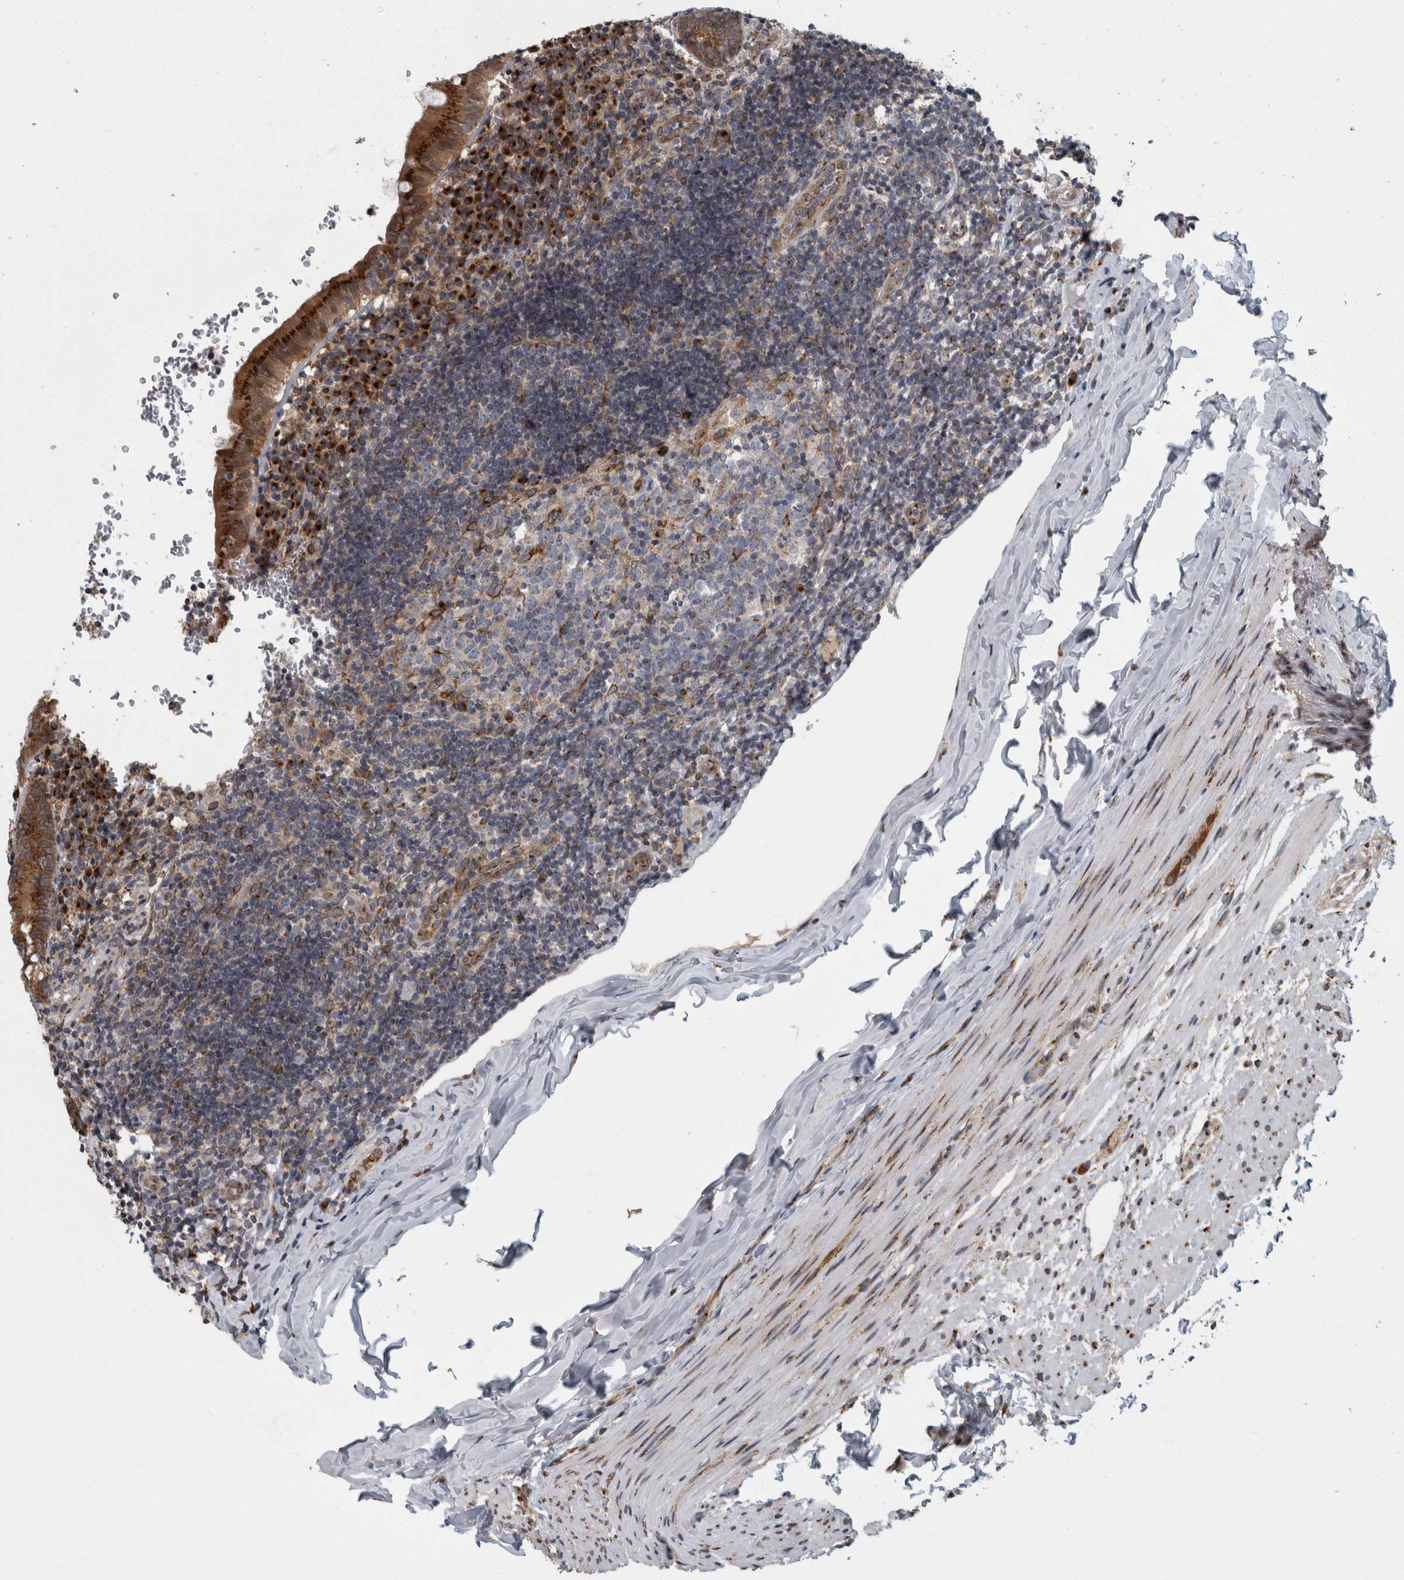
{"staining": {"intensity": "strong", "quantity": ">75%", "location": "cytoplasmic/membranous"}, "tissue": "appendix", "cell_type": "Glandular cells", "image_type": "normal", "snomed": [{"axis": "morphology", "description": "Normal tissue, NOS"}, {"axis": "topography", "description": "Appendix"}], "caption": "An IHC micrograph of normal tissue is shown. Protein staining in brown highlights strong cytoplasmic/membranous positivity in appendix within glandular cells. The staining was performed using DAB (3,3'-diaminobenzidine) to visualize the protein expression in brown, while the nuclei were stained in blue with hematoxylin (Magnification: 20x).", "gene": "LMAN2L", "patient": {"sex": "male", "age": 8}}